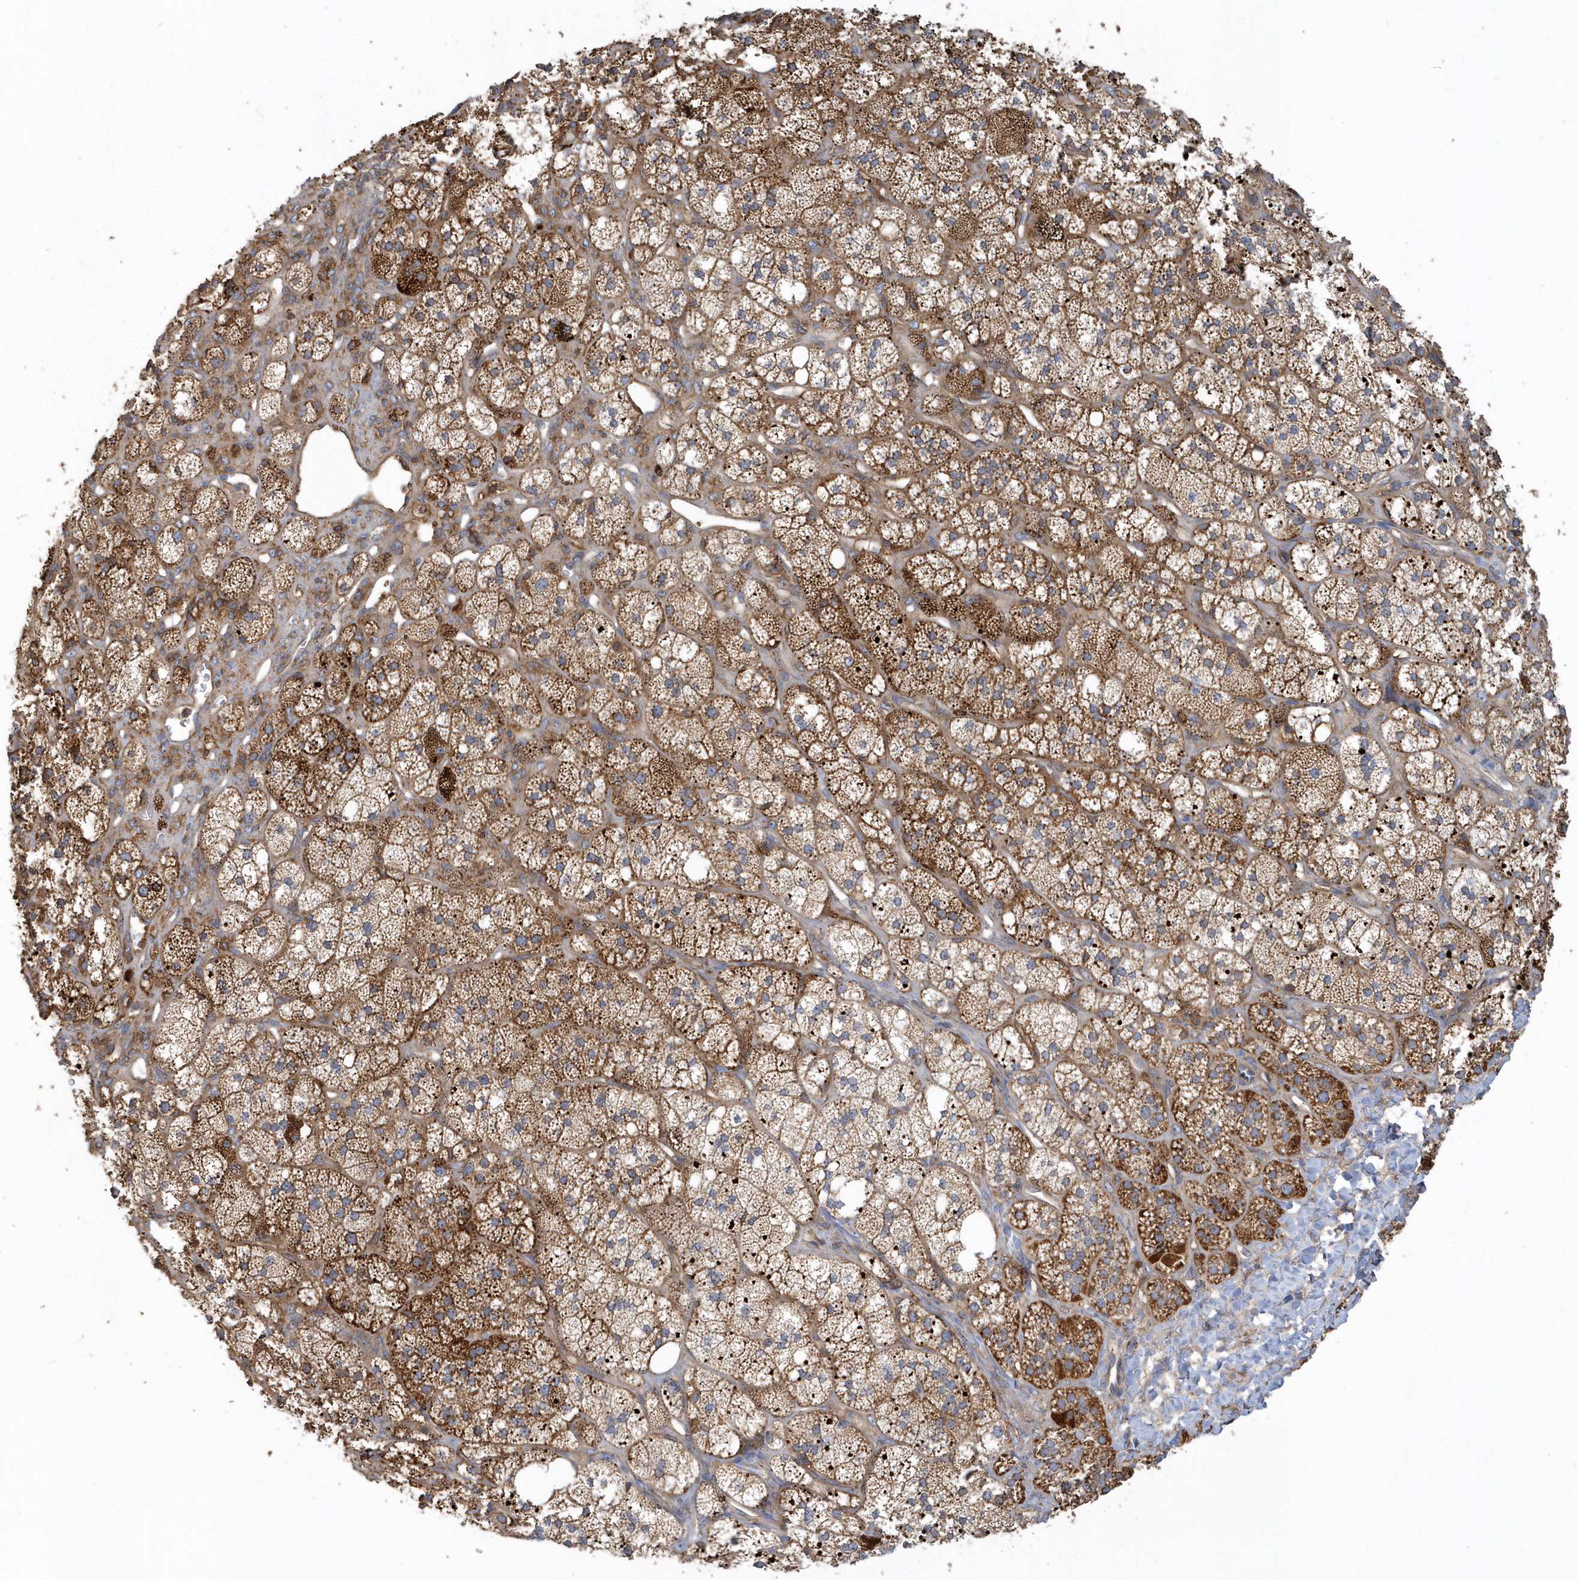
{"staining": {"intensity": "strong", "quantity": ">75%", "location": "cytoplasmic/membranous"}, "tissue": "adrenal gland", "cell_type": "Glandular cells", "image_type": "normal", "snomed": [{"axis": "morphology", "description": "Normal tissue, NOS"}, {"axis": "topography", "description": "Adrenal gland"}], "caption": "Human adrenal gland stained for a protein (brown) reveals strong cytoplasmic/membranous positive positivity in approximately >75% of glandular cells.", "gene": "TRAIP", "patient": {"sex": "male", "age": 61}}